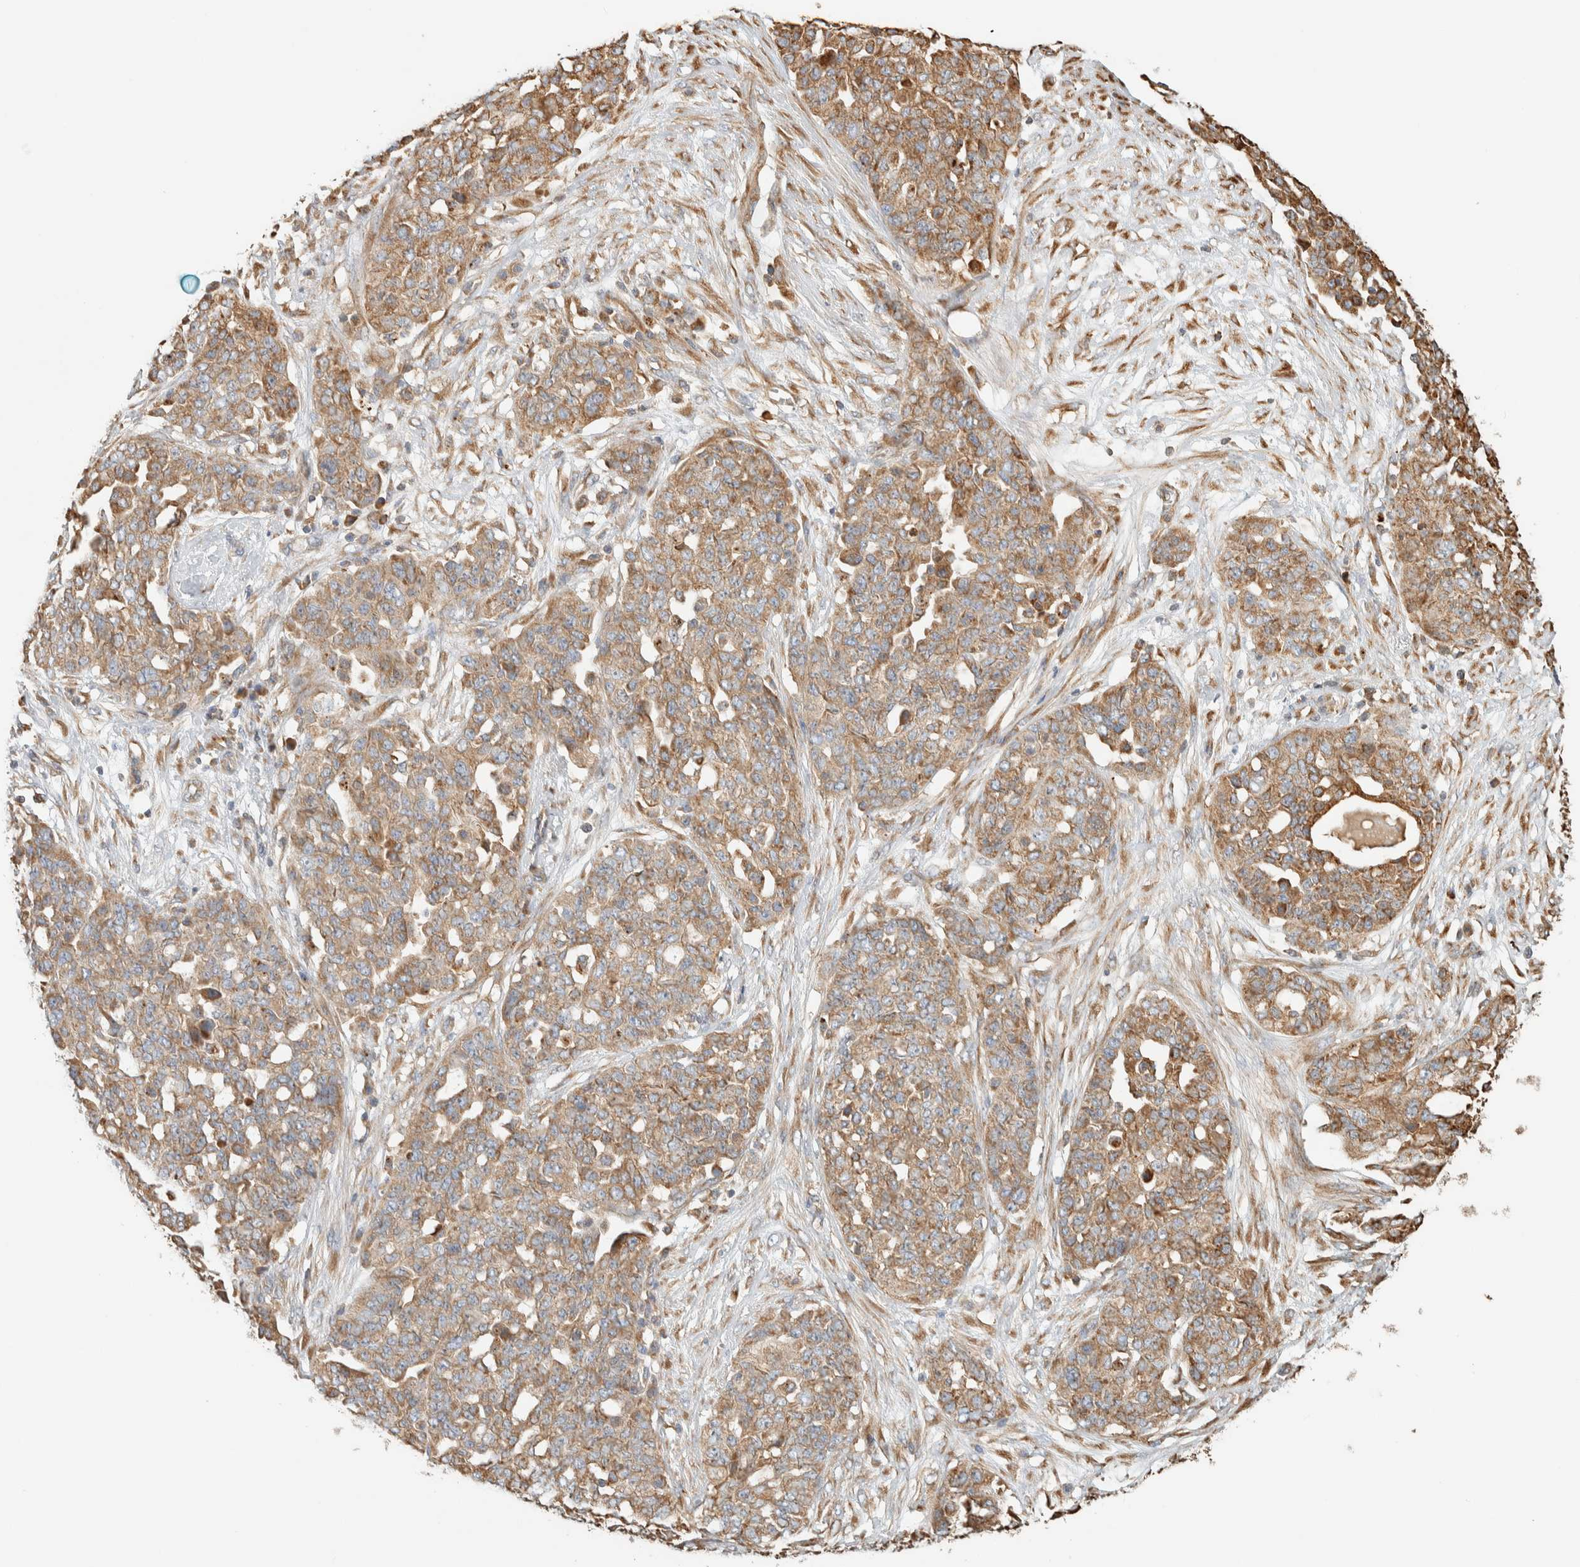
{"staining": {"intensity": "moderate", "quantity": ">75%", "location": "cytoplasmic/membranous"}, "tissue": "ovarian cancer", "cell_type": "Tumor cells", "image_type": "cancer", "snomed": [{"axis": "morphology", "description": "Cystadenocarcinoma, serous, NOS"}, {"axis": "topography", "description": "Soft tissue"}, {"axis": "topography", "description": "Ovary"}], "caption": "Serous cystadenocarcinoma (ovarian) was stained to show a protein in brown. There is medium levels of moderate cytoplasmic/membranous expression in approximately >75% of tumor cells.", "gene": "RAB11FIP1", "patient": {"sex": "female", "age": 57}}